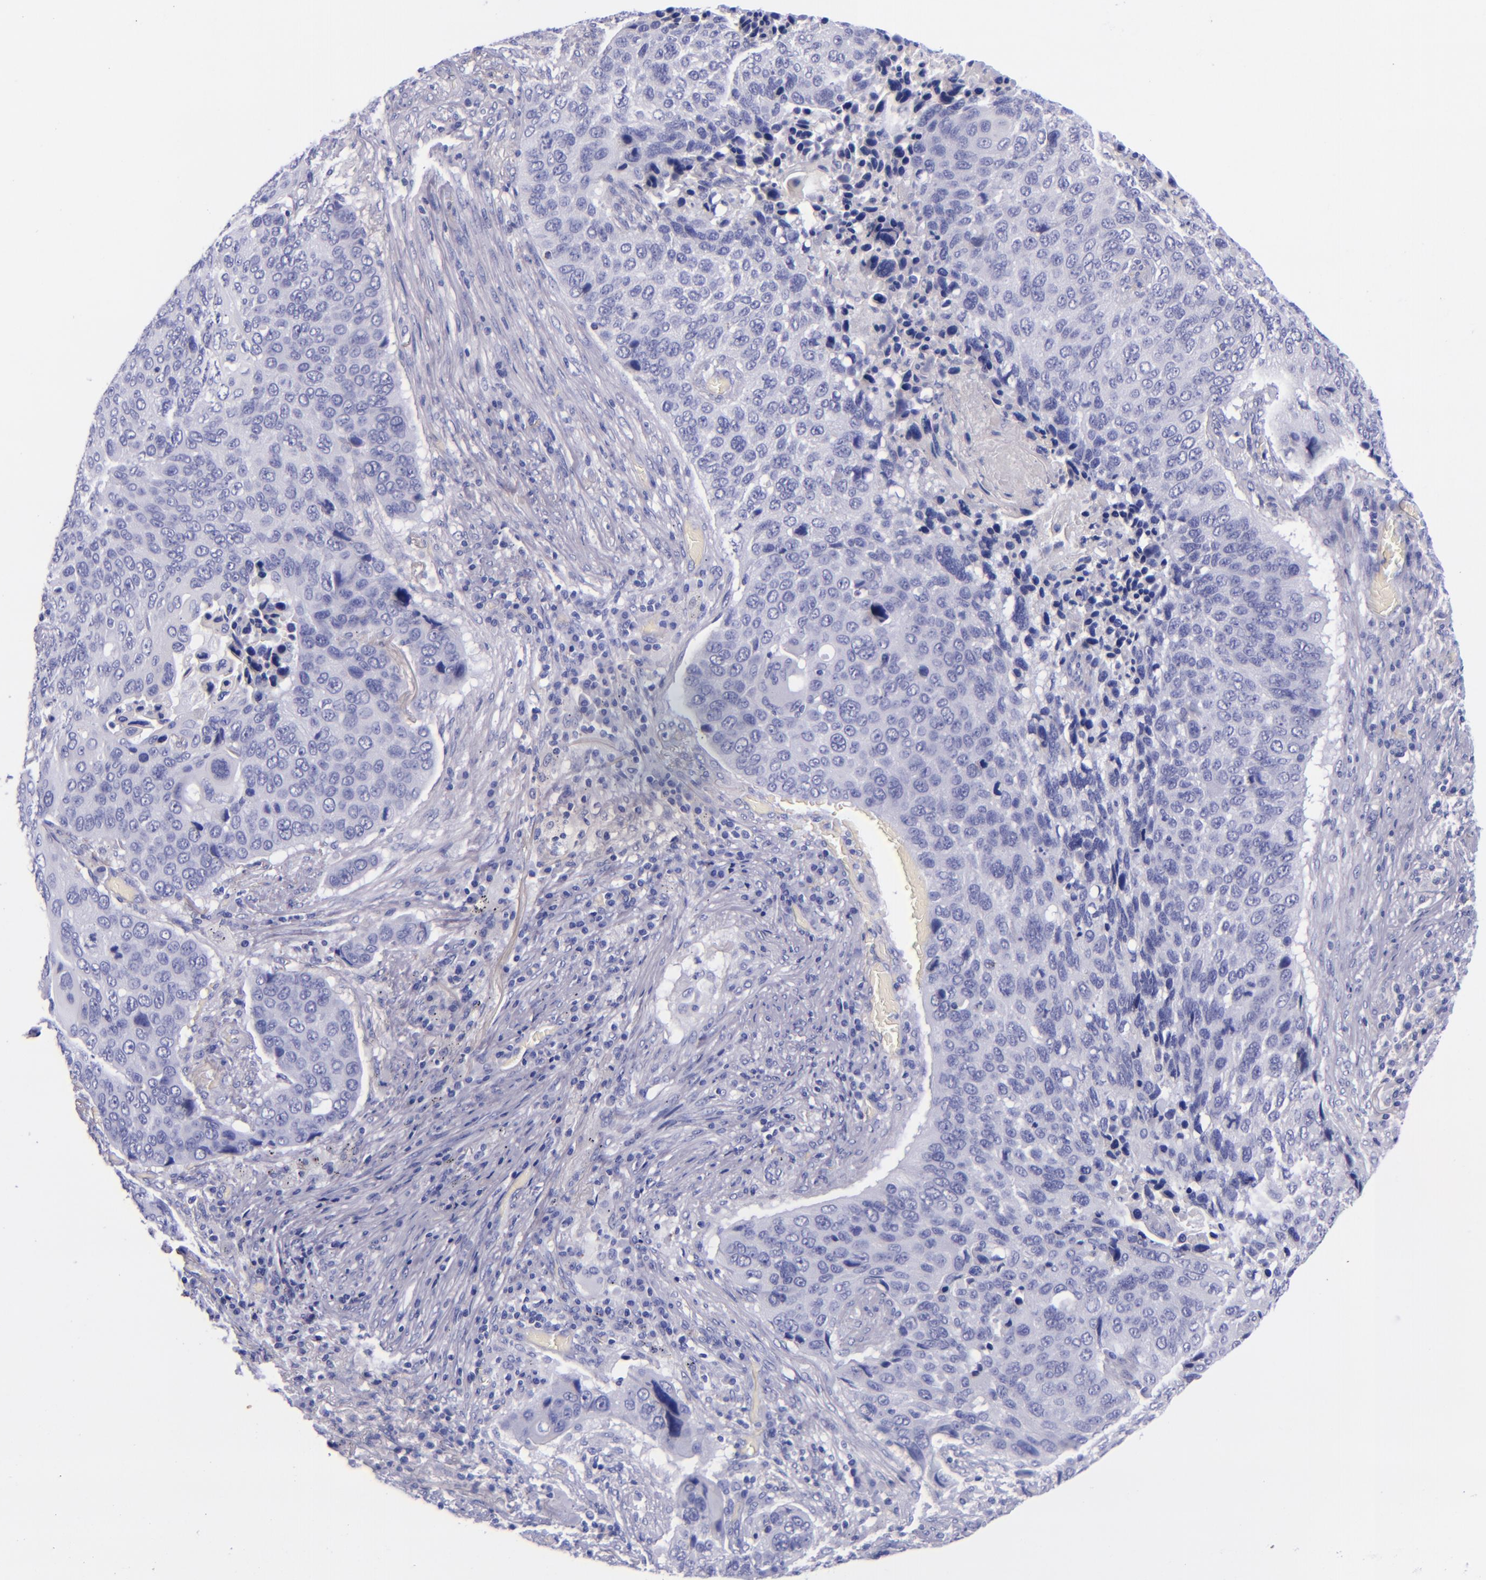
{"staining": {"intensity": "negative", "quantity": "none", "location": "none"}, "tissue": "lung cancer", "cell_type": "Tumor cells", "image_type": "cancer", "snomed": [{"axis": "morphology", "description": "Squamous cell carcinoma, NOS"}, {"axis": "topography", "description": "Lung"}], "caption": "This is a histopathology image of immunohistochemistry staining of lung cancer (squamous cell carcinoma), which shows no positivity in tumor cells.", "gene": "LAG3", "patient": {"sex": "male", "age": 68}}